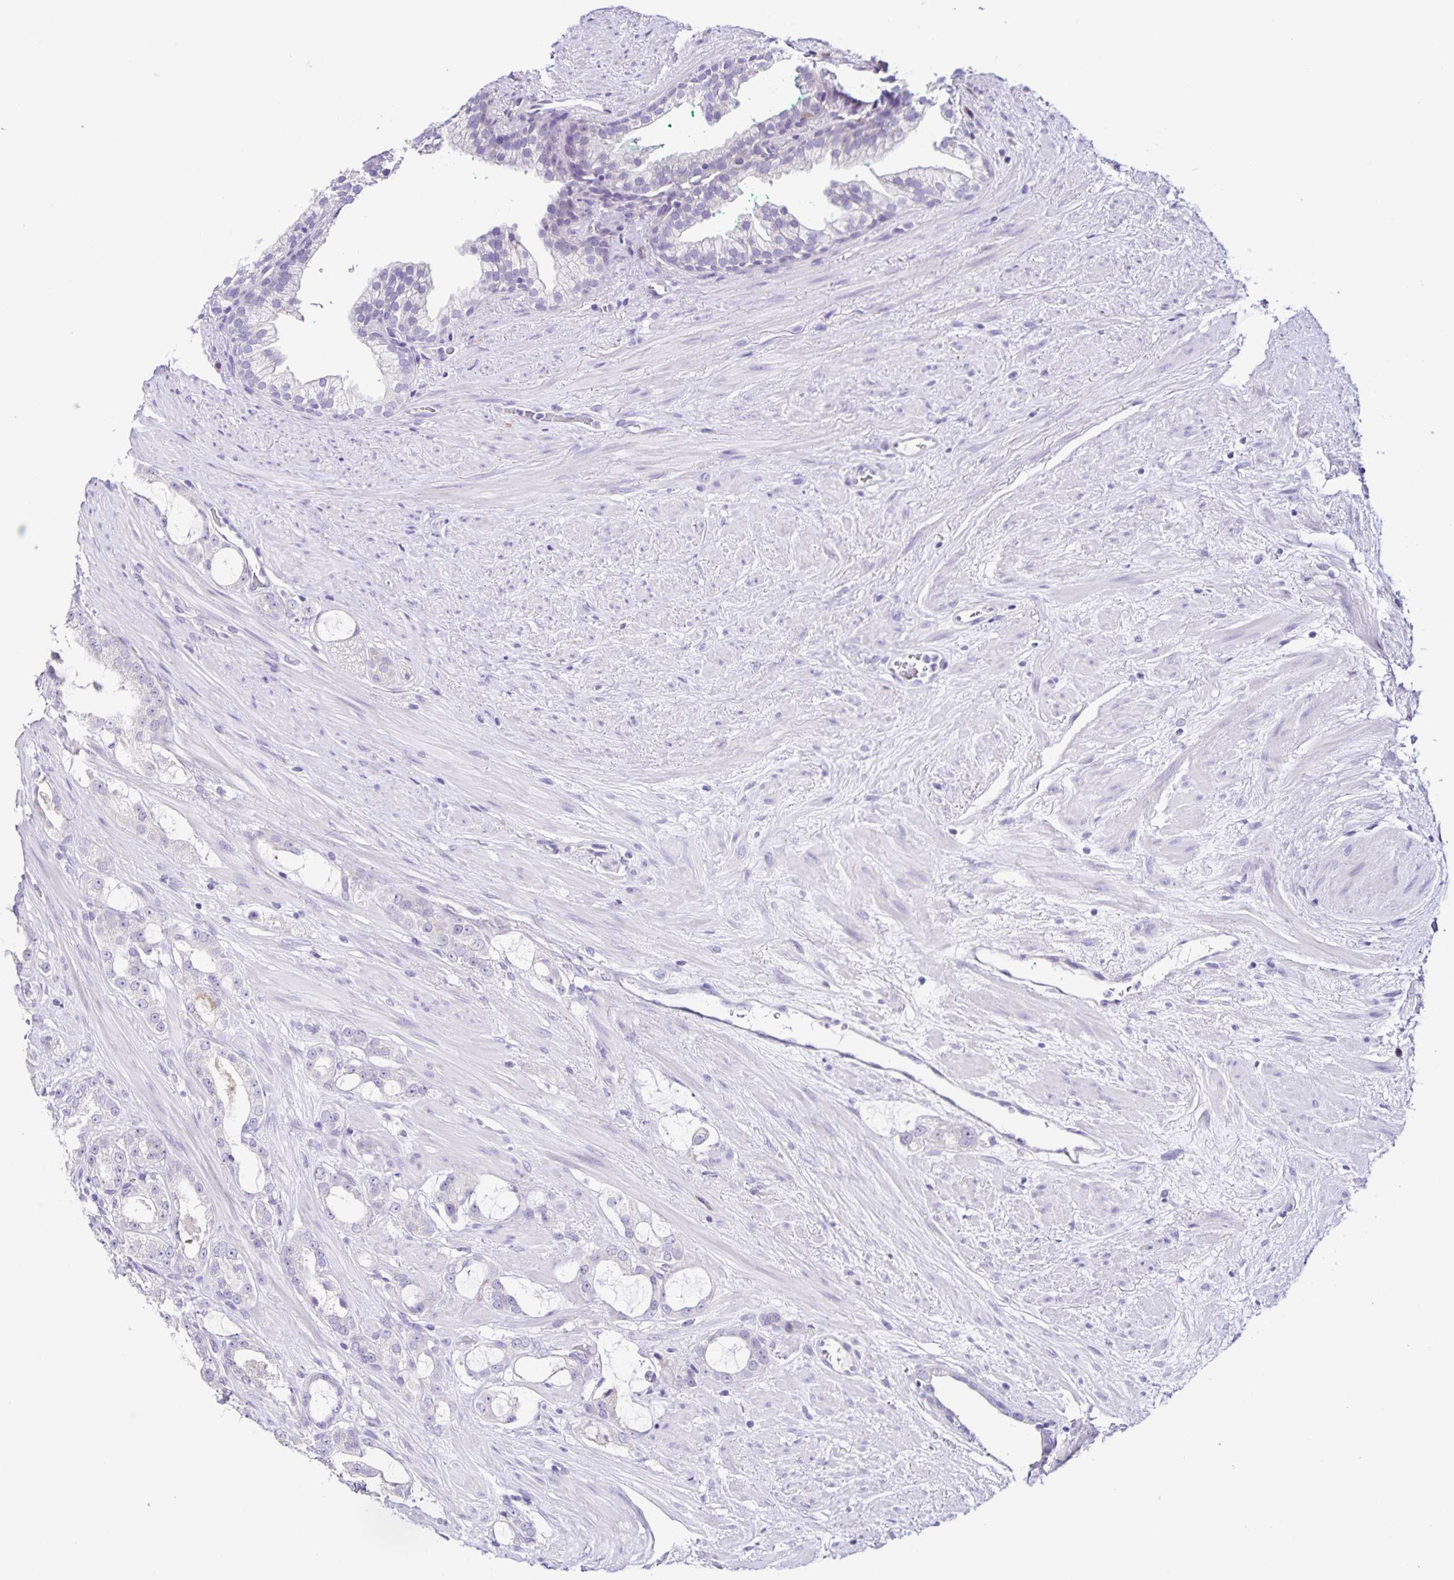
{"staining": {"intensity": "negative", "quantity": "none", "location": "none"}, "tissue": "prostate cancer", "cell_type": "Tumor cells", "image_type": "cancer", "snomed": [{"axis": "morphology", "description": "Adenocarcinoma, High grade"}, {"axis": "topography", "description": "Prostate"}], "caption": "A micrograph of prostate high-grade adenocarcinoma stained for a protein demonstrates no brown staining in tumor cells.", "gene": "RNFT2", "patient": {"sex": "male", "age": 65}}